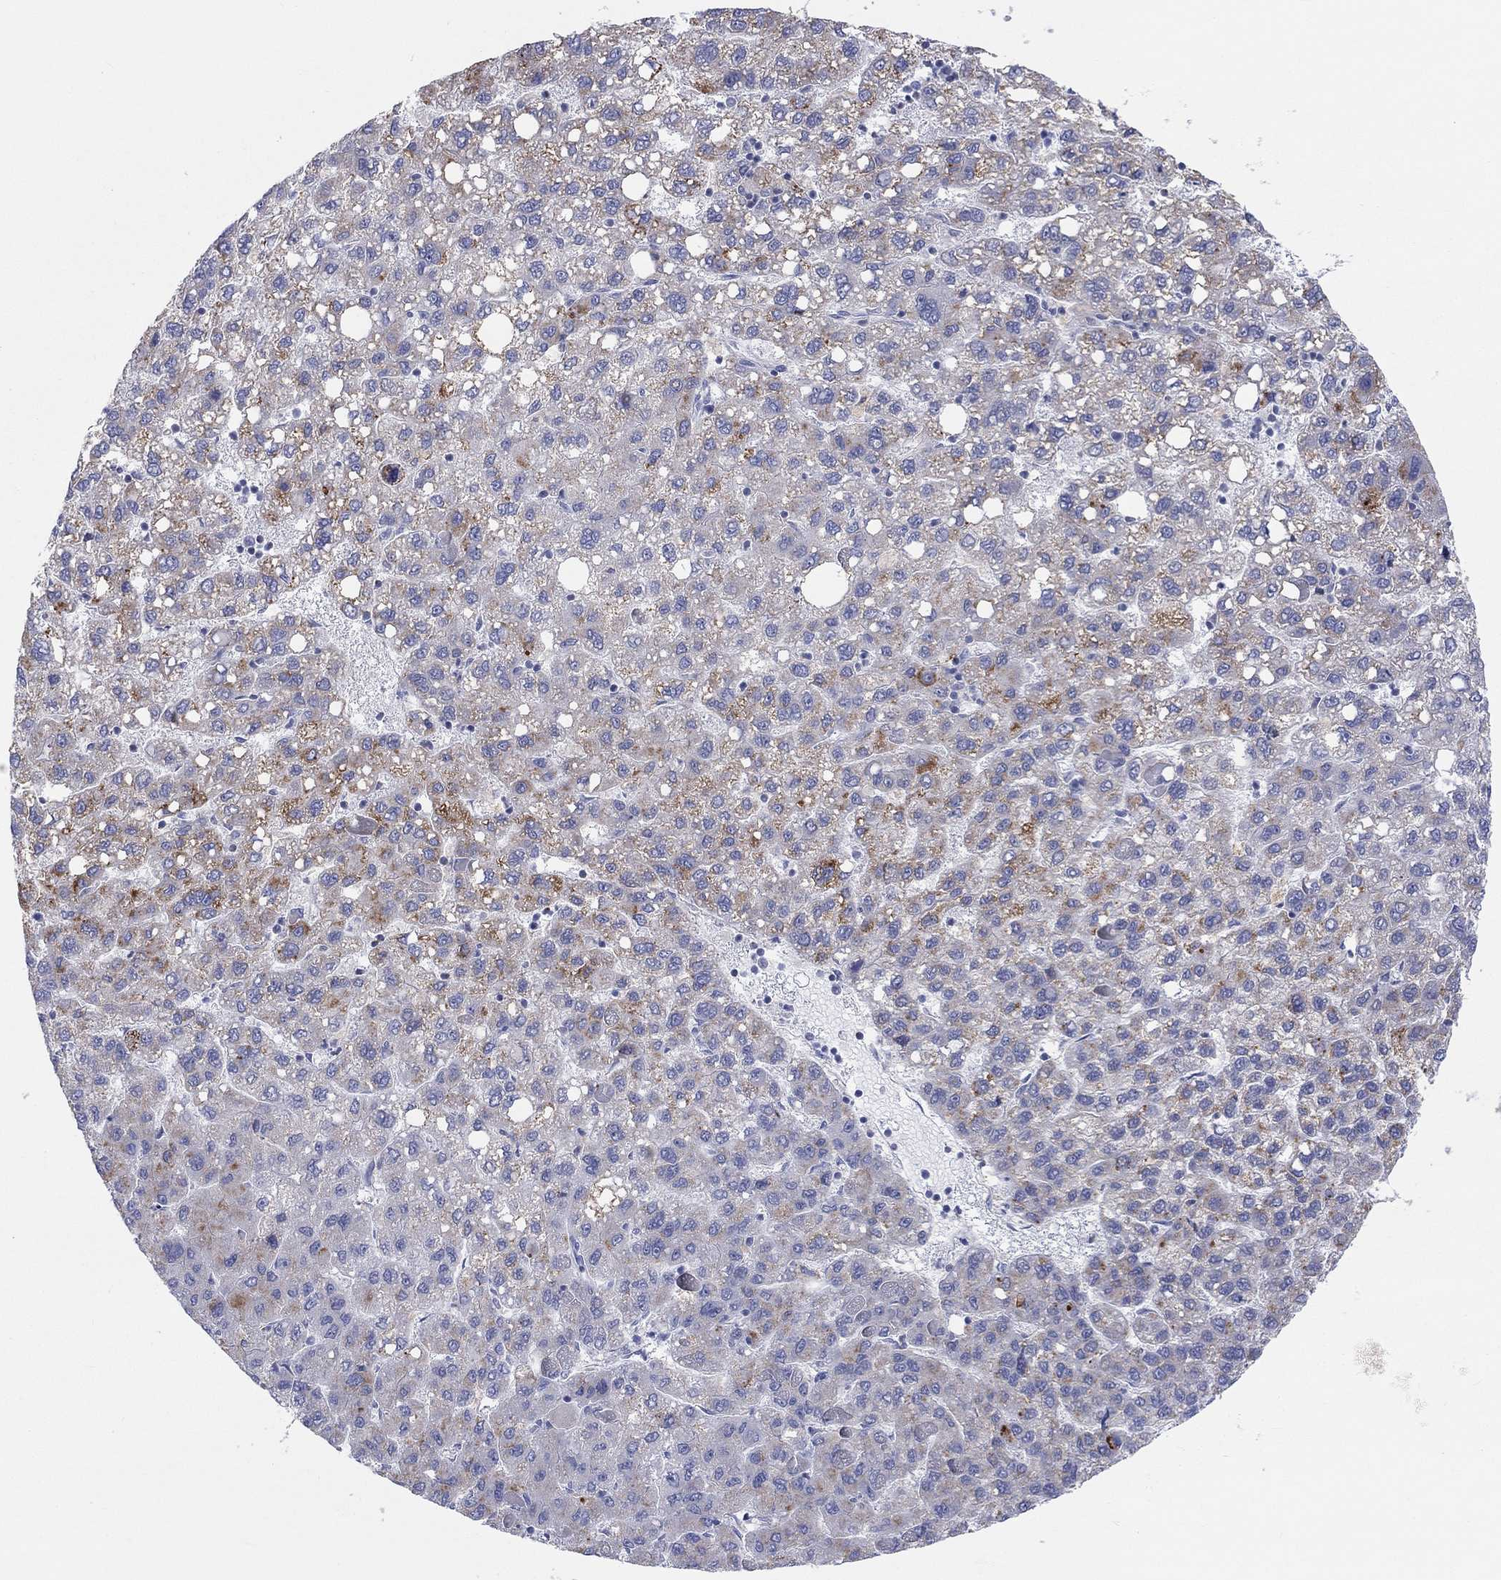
{"staining": {"intensity": "strong", "quantity": "25%-75%", "location": "cytoplasmic/membranous"}, "tissue": "liver cancer", "cell_type": "Tumor cells", "image_type": "cancer", "snomed": [{"axis": "morphology", "description": "Carcinoma, Hepatocellular, NOS"}, {"axis": "topography", "description": "Liver"}], "caption": "Human liver cancer (hepatocellular carcinoma) stained with a brown dye demonstrates strong cytoplasmic/membranous positive expression in approximately 25%-75% of tumor cells.", "gene": "BCO2", "patient": {"sex": "female", "age": 82}}